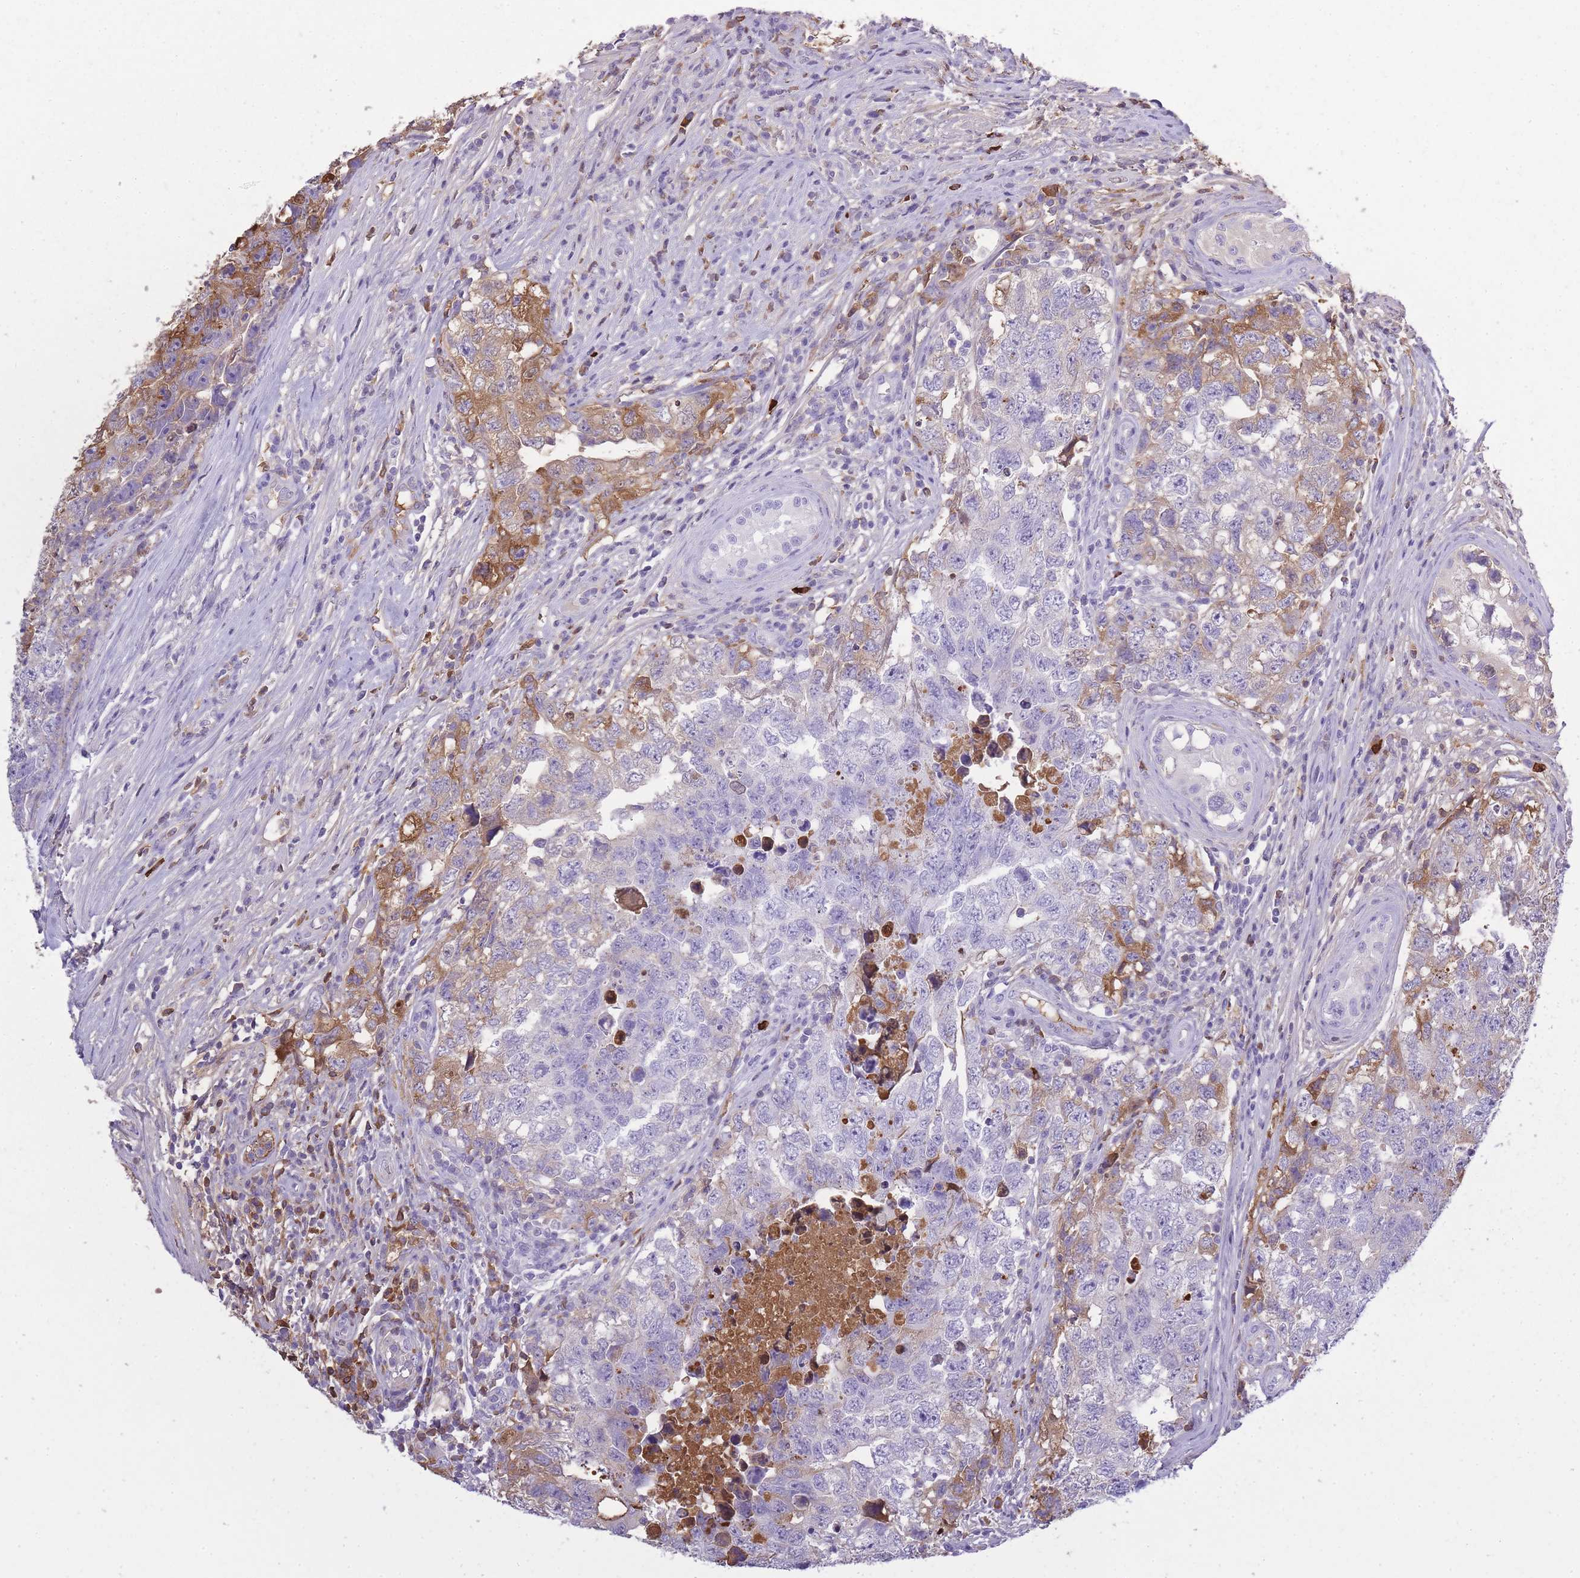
{"staining": {"intensity": "moderate", "quantity": "<25%", "location": "cytoplasmic/membranous"}, "tissue": "testis cancer", "cell_type": "Tumor cells", "image_type": "cancer", "snomed": [{"axis": "morphology", "description": "Carcinoma, Embryonal, NOS"}, {"axis": "topography", "description": "Testis"}], "caption": "The micrograph demonstrates a brown stain indicating the presence of a protein in the cytoplasmic/membranous of tumor cells in testis embryonal carcinoma.", "gene": "IGKV1D-42", "patient": {"sex": "male", "age": 22}}